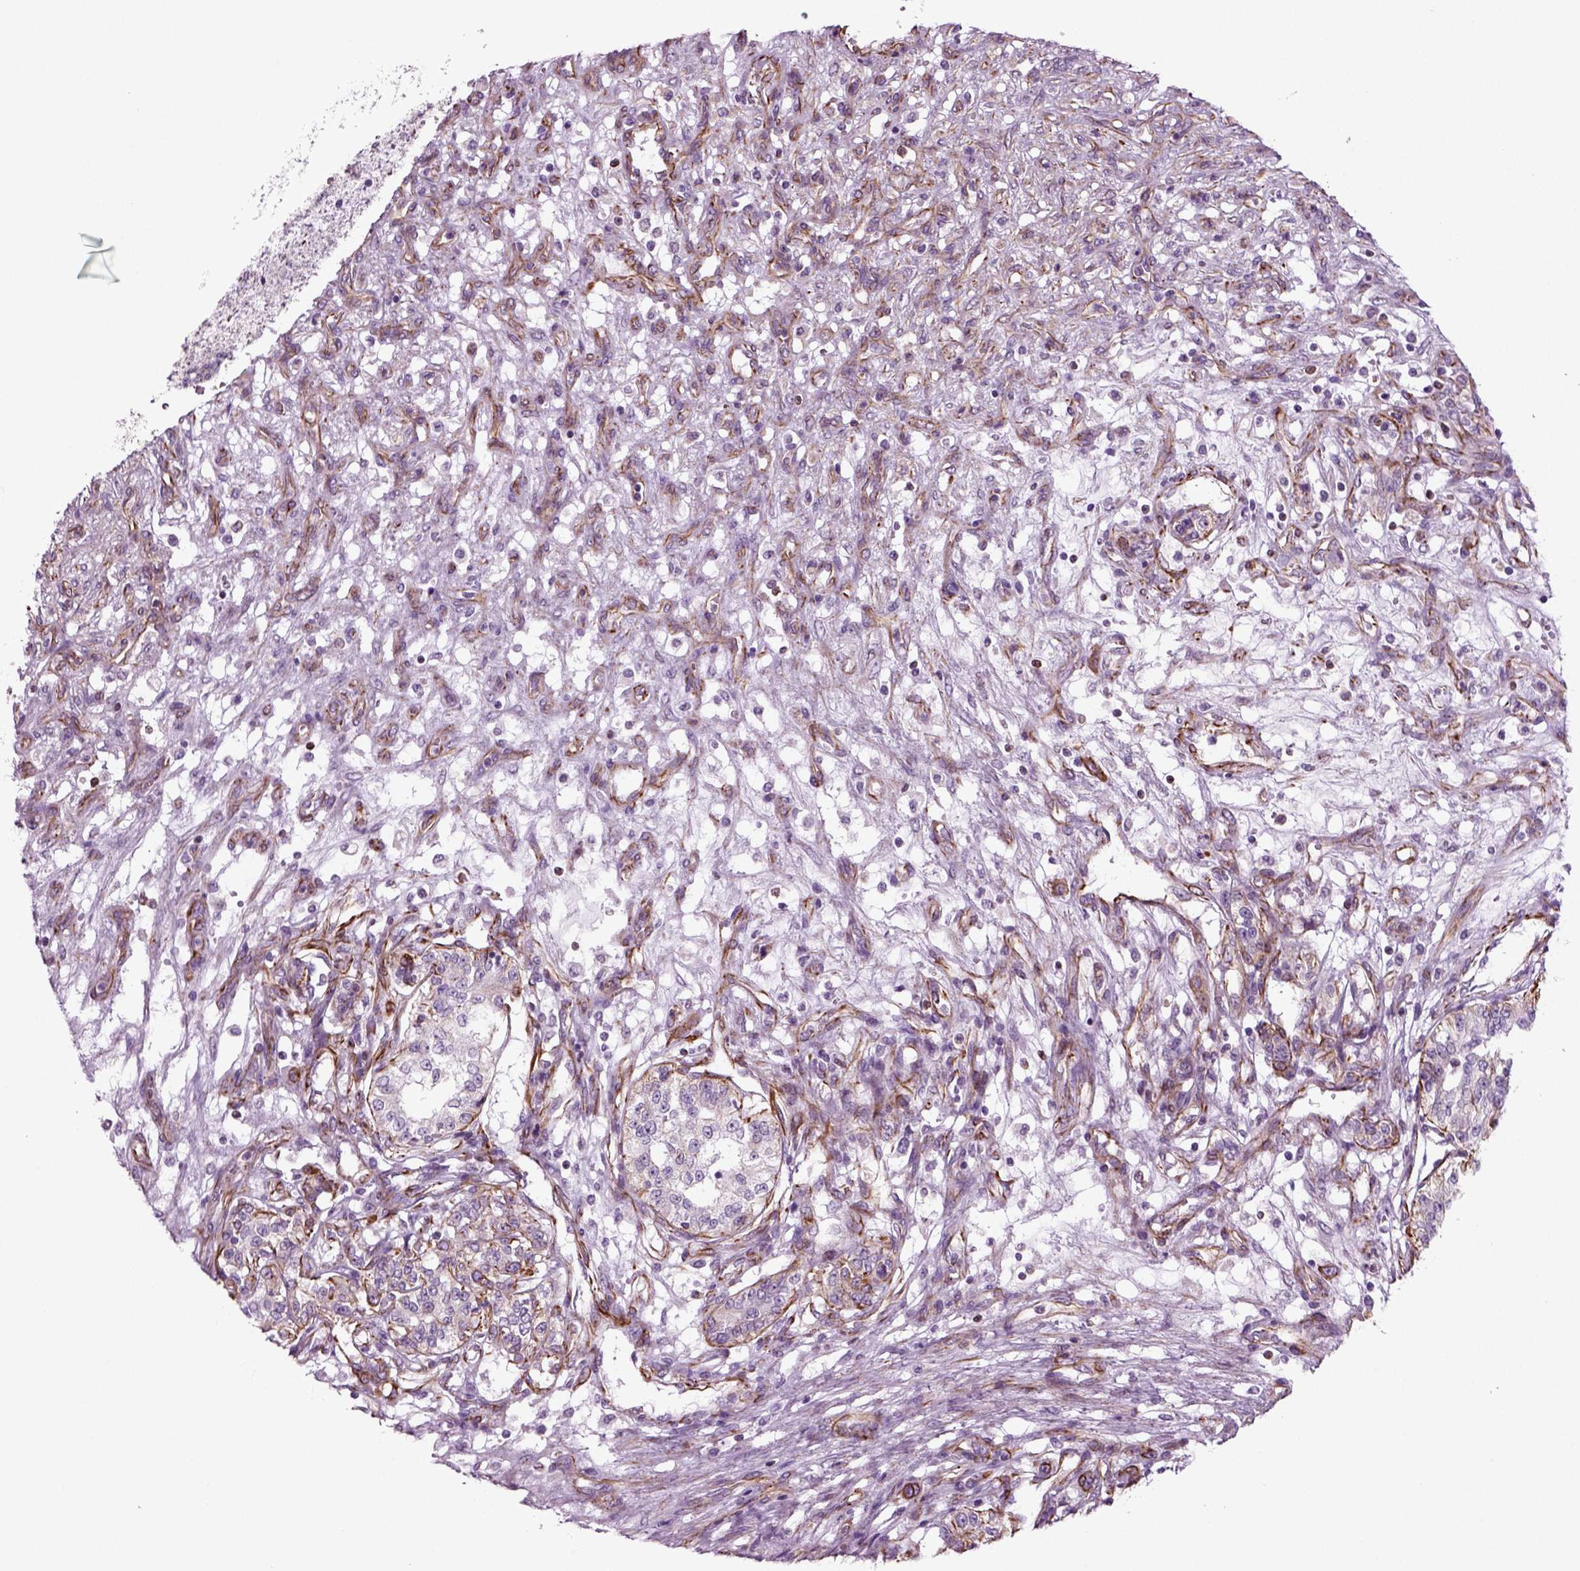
{"staining": {"intensity": "negative", "quantity": "none", "location": "none"}, "tissue": "renal cancer", "cell_type": "Tumor cells", "image_type": "cancer", "snomed": [{"axis": "morphology", "description": "Adenocarcinoma, NOS"}, {"axis": "topography", "description": "Kidney"}], "caption": "The image displays no staining of tumor cells in renal cancer.", "gene": "ACER3", "patient": {"sex": "female", "age": 63}}